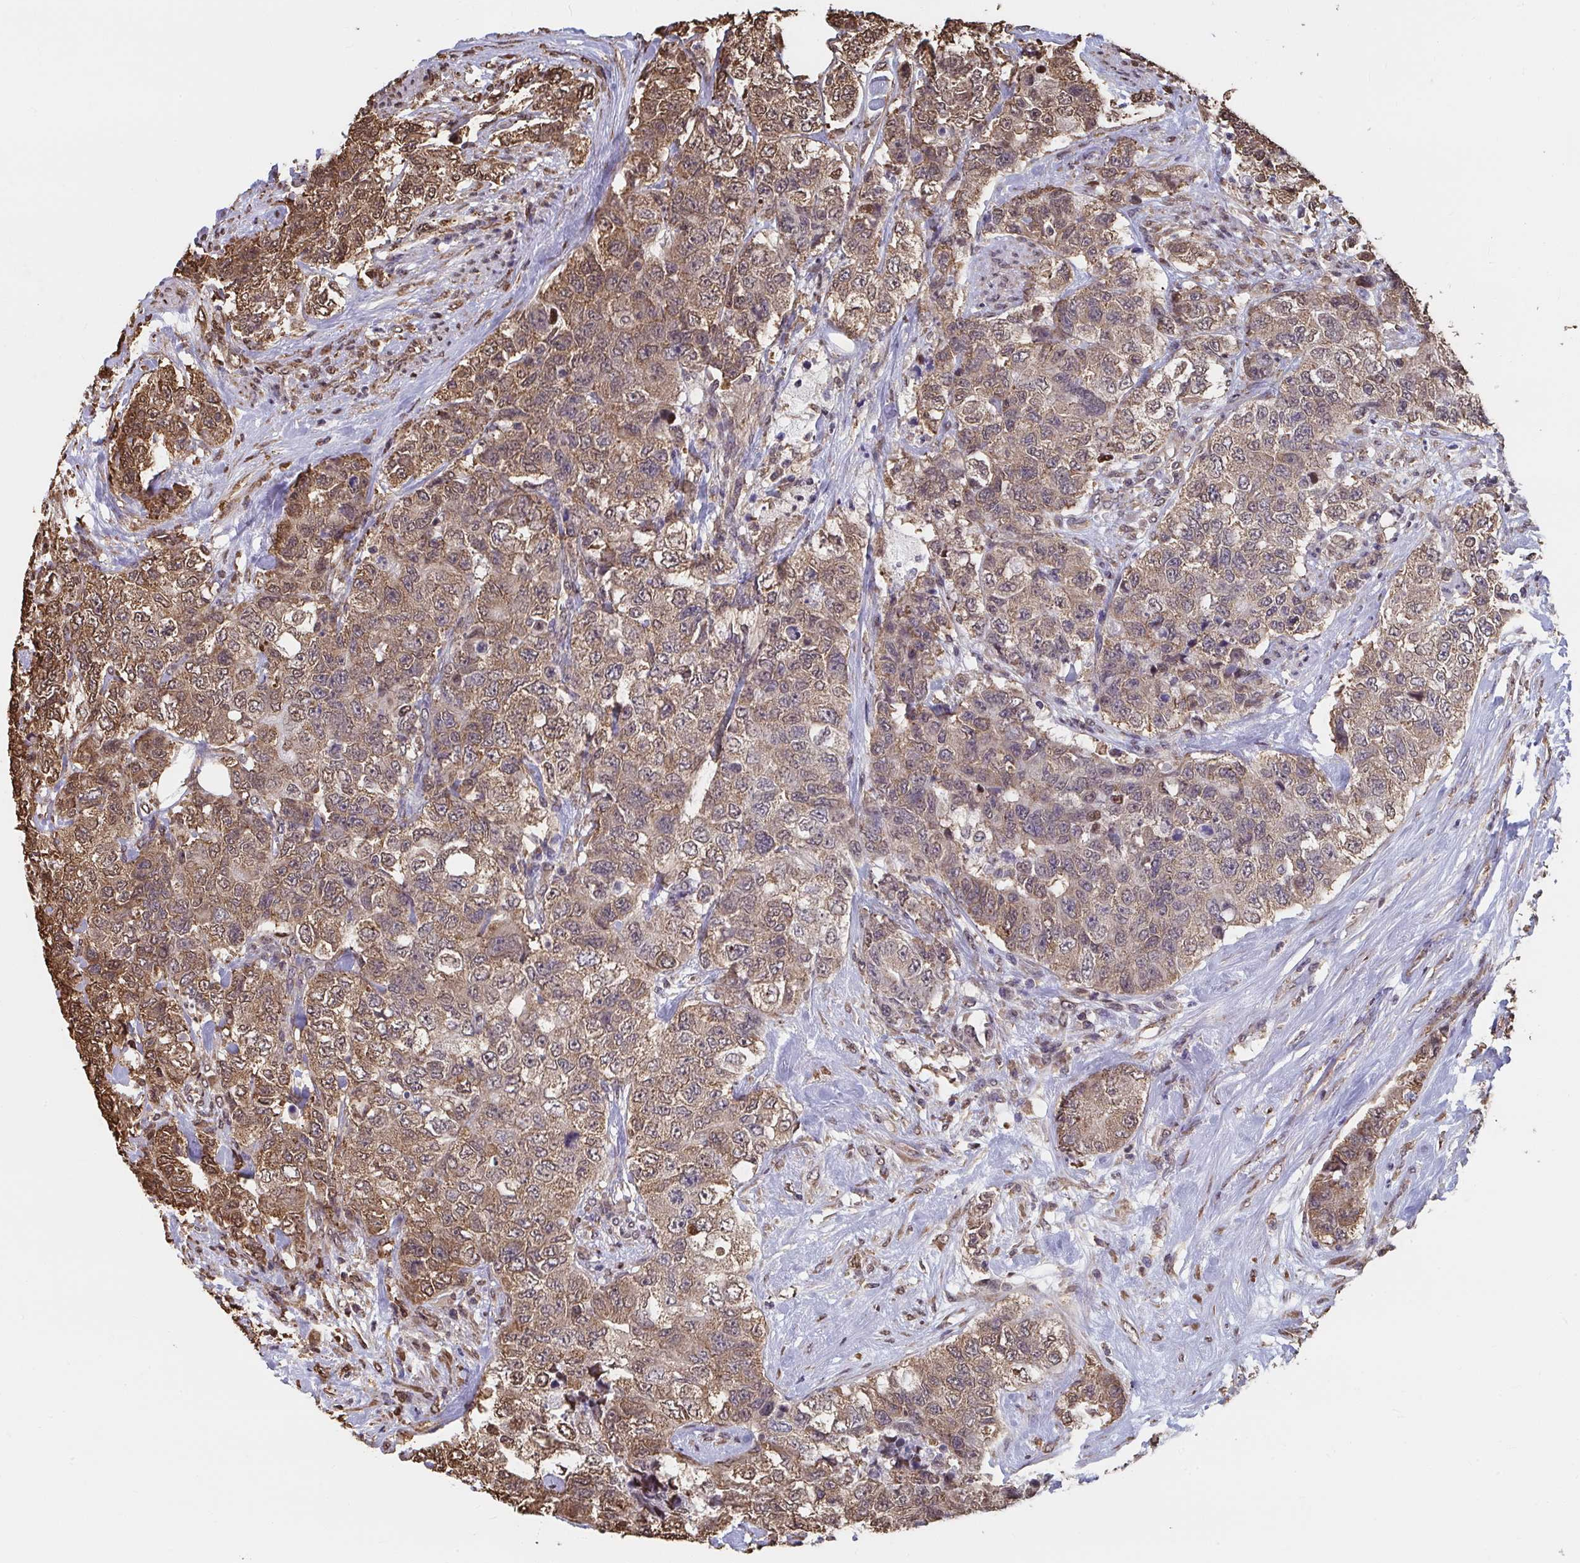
{"staining": {"intensity": "moderate", "quantity": ">75%", "location": "cytoplasmic/membranous,nuclear"}, "tissue": "urothelial cancer", "cell_type": "Tumor cells", "image_type": "cancer", "snomed": [{"axis": "morphology", "description": "Urothelial carcinoma, High grade"}, {"axis": "topography", "description": "Urinary bladder"}], "caption": "High-magnification brightfield microscopy of high-grade urothelial carcinoma stained with DAB (3,3'-diaminobenzidine) (brown) and counterstained with hematoxylin (blue). tumor cells exhibit moderate cytoplasmic/membranous and nuclear expression is identified in about>75% of cells.", "gene": "SYNCRIP", "patient": {"sex": "female", "age": 78}}